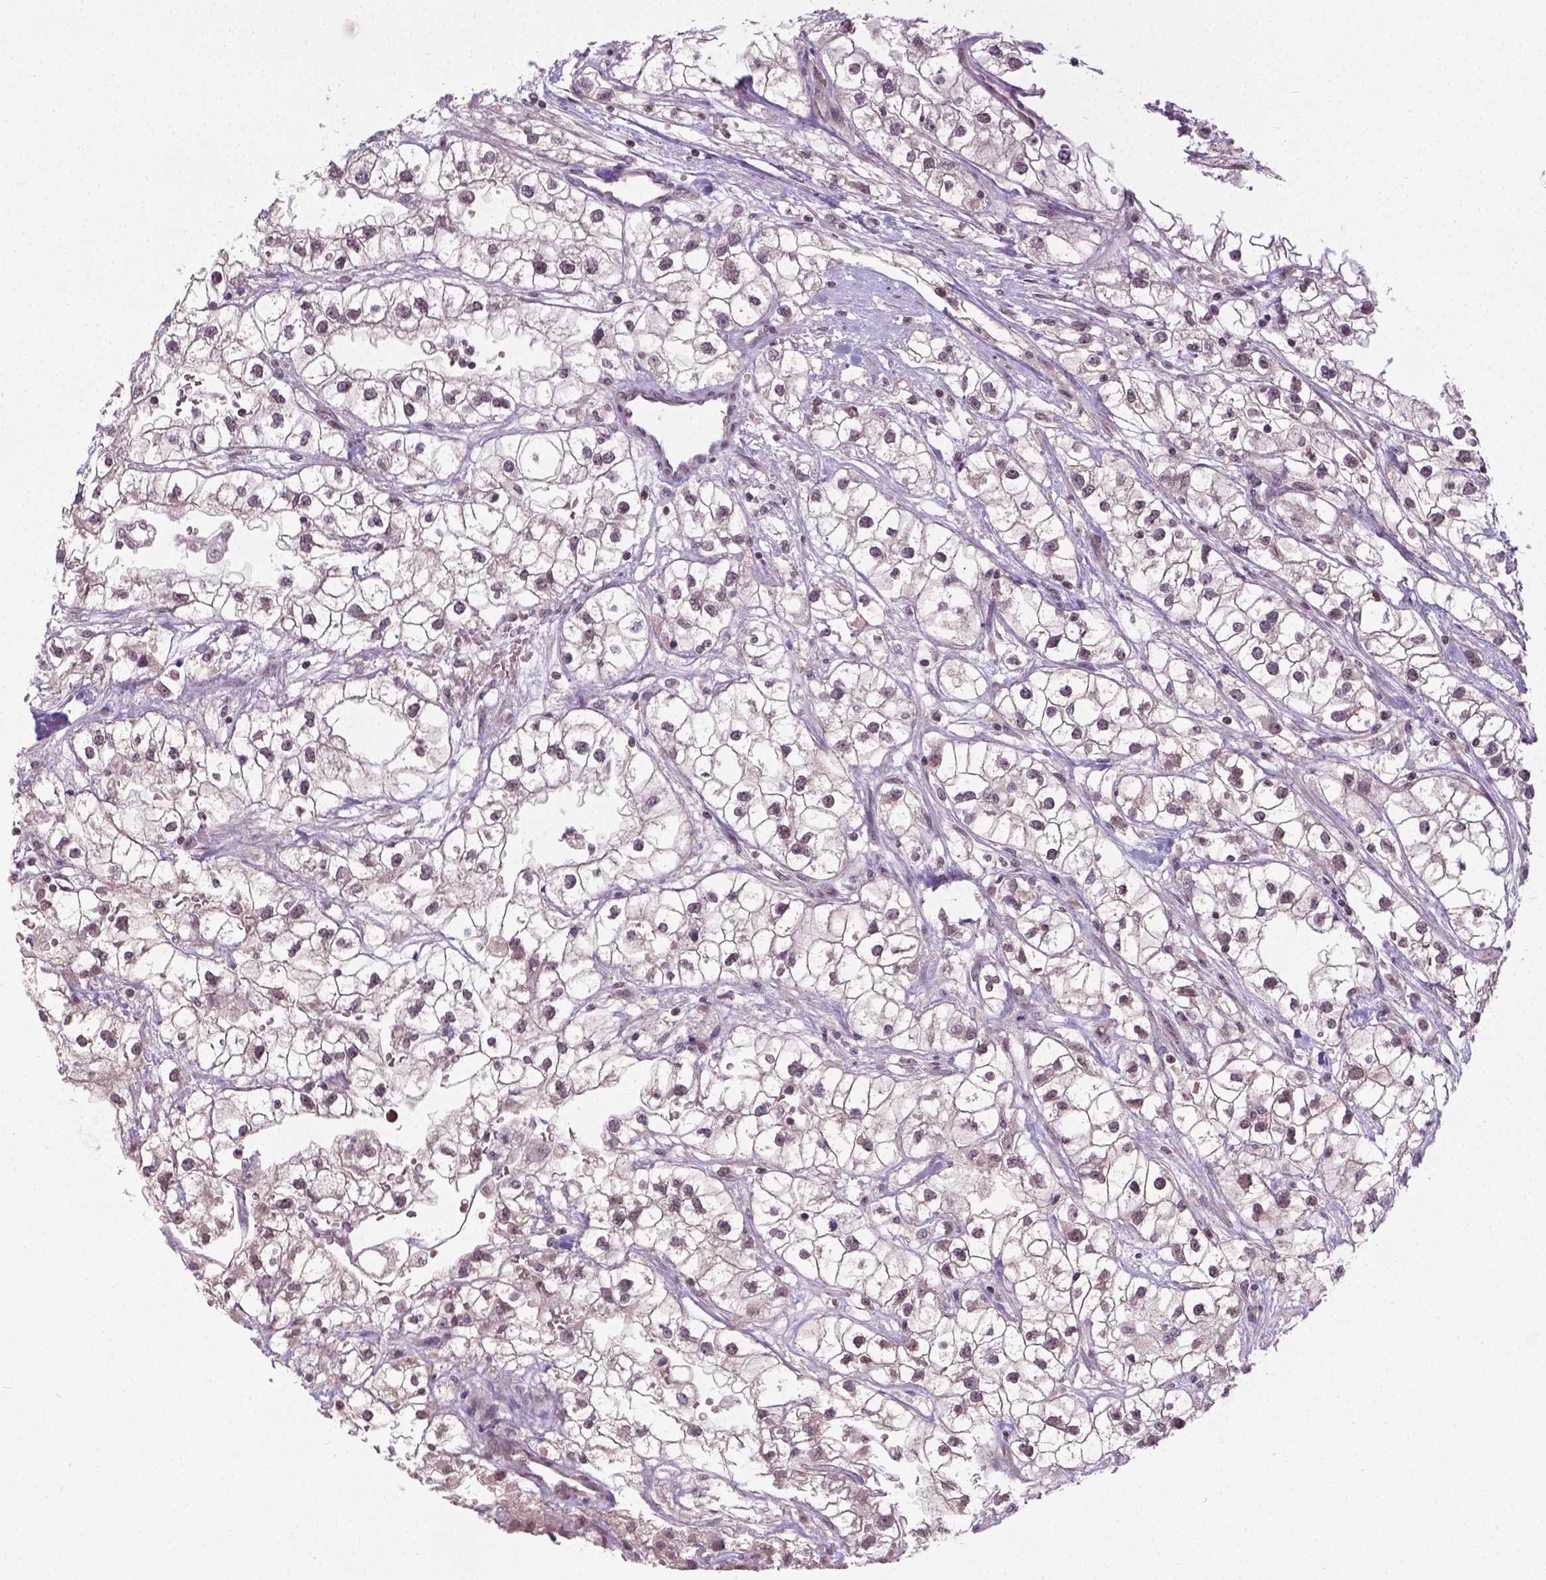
{"staining": {"intensity": "weak", "quantity": "25%-75%", "location": "nuclear"}, "tissue": "renal cancer", "cell_type": "Tumor cells", "image_type": "cancer", "snomed": [{"axis": "morphology", "description": "Adenocarcinoma, NOS"}, {"axis": "topography", "description": "Kidney"}], "caption": "Brown immunohistochemical staining in renal cancer (adenocarcinoma) exhibits weak nuclear expression in approximately 25%-75% of tumor cells.", "gene": "ANKRD54", "patient": {"sex": "male", "age": 59}}